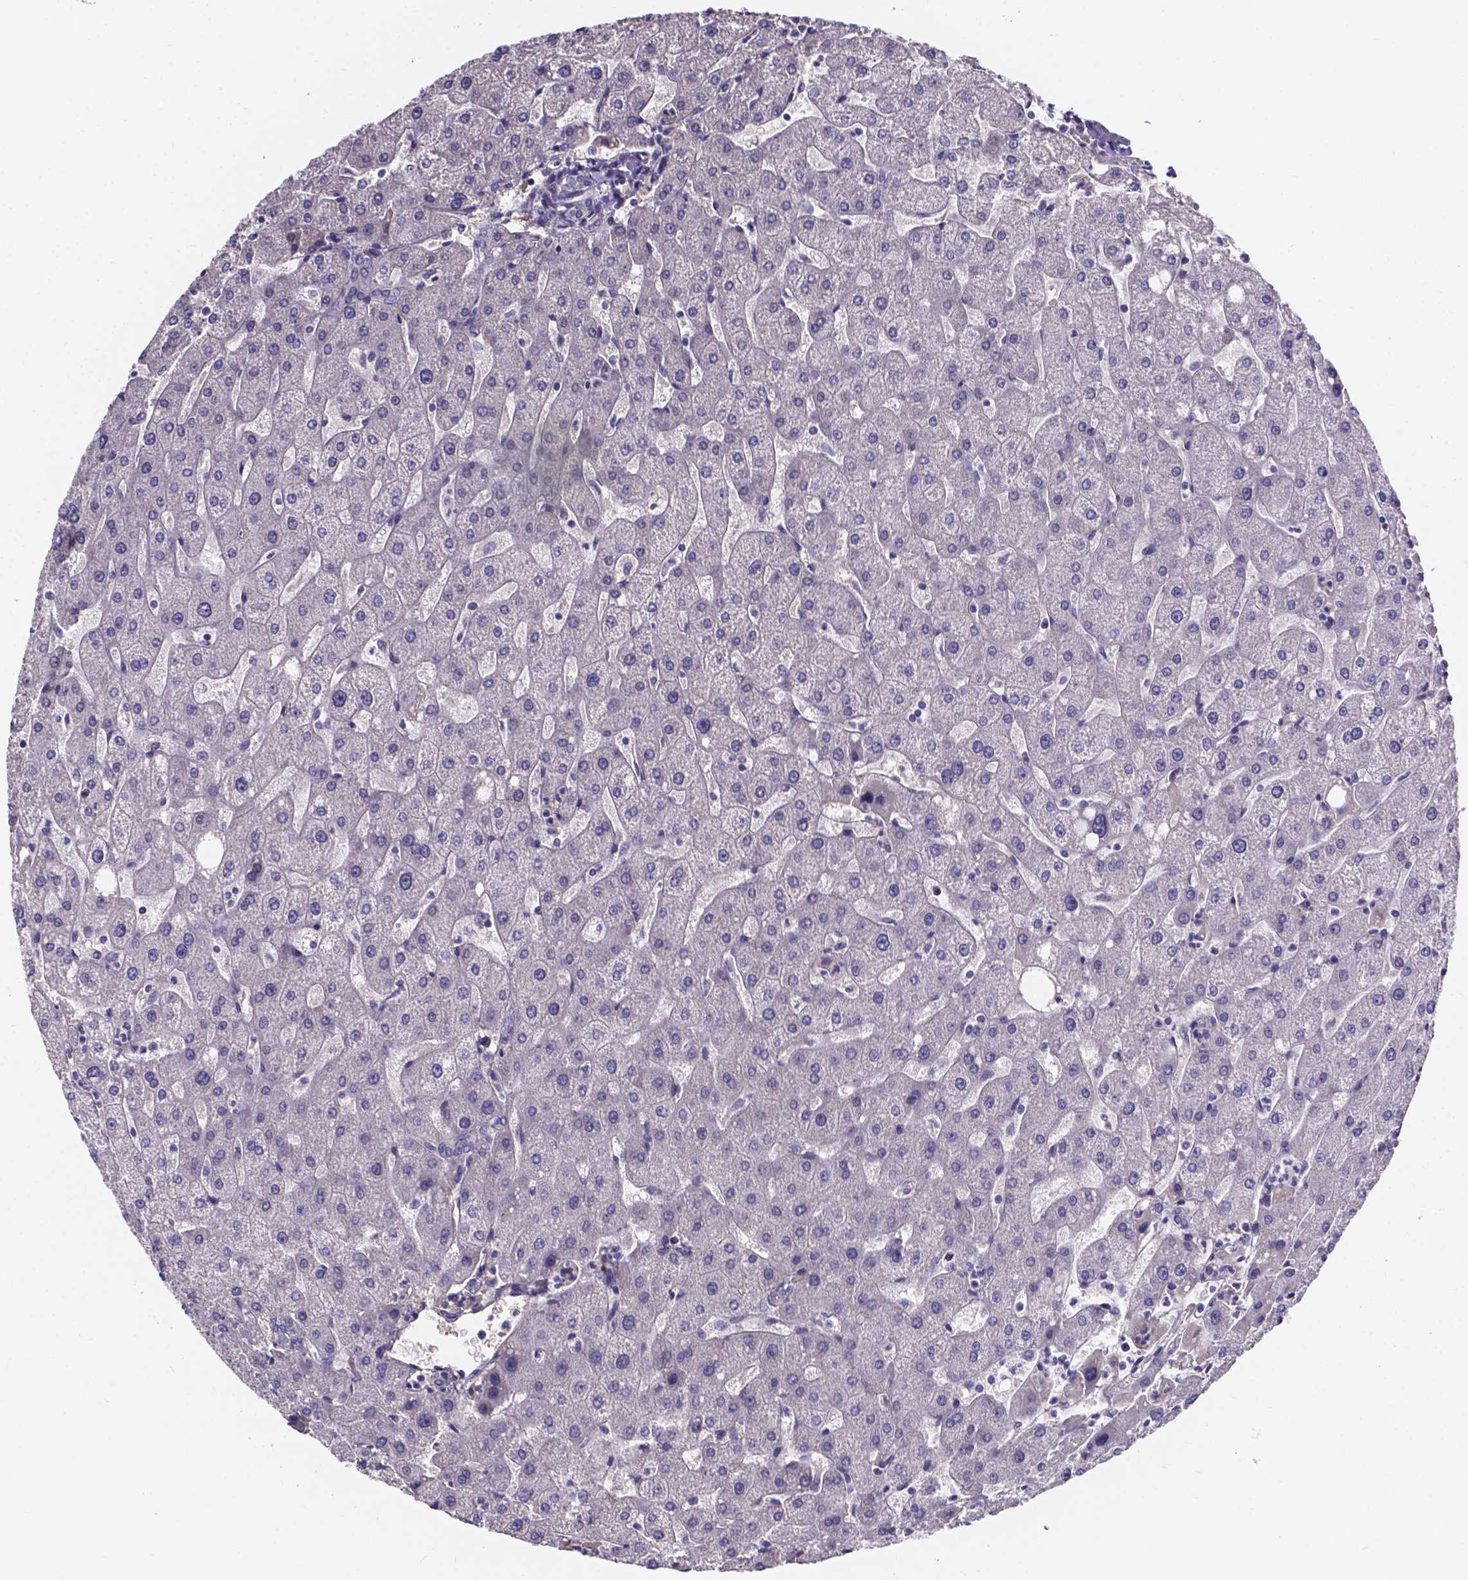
{"staining": {"intensity": "negative", "quantity": "none", "location": "none"}, "tissue": "liver", "cell_type": "Cholangiocytes", "image_type": "normal", "snomed": [{"axis": "morphology", "description": "Normal tissue, NOS"}, {"axis": "topography", "description": "Liver"}], "caption": "DAB (3,3'-diaminobenzidine) immunohistochemical staining of benign liver exhibits no significant expression in cholangiocytes. (DAB (3,3'-diaminobenzidine) immunohistochemistry with hematoxylin counter stain).", "gene": "SPOCD1", "patient": {"sex": "male", "age": 67}}